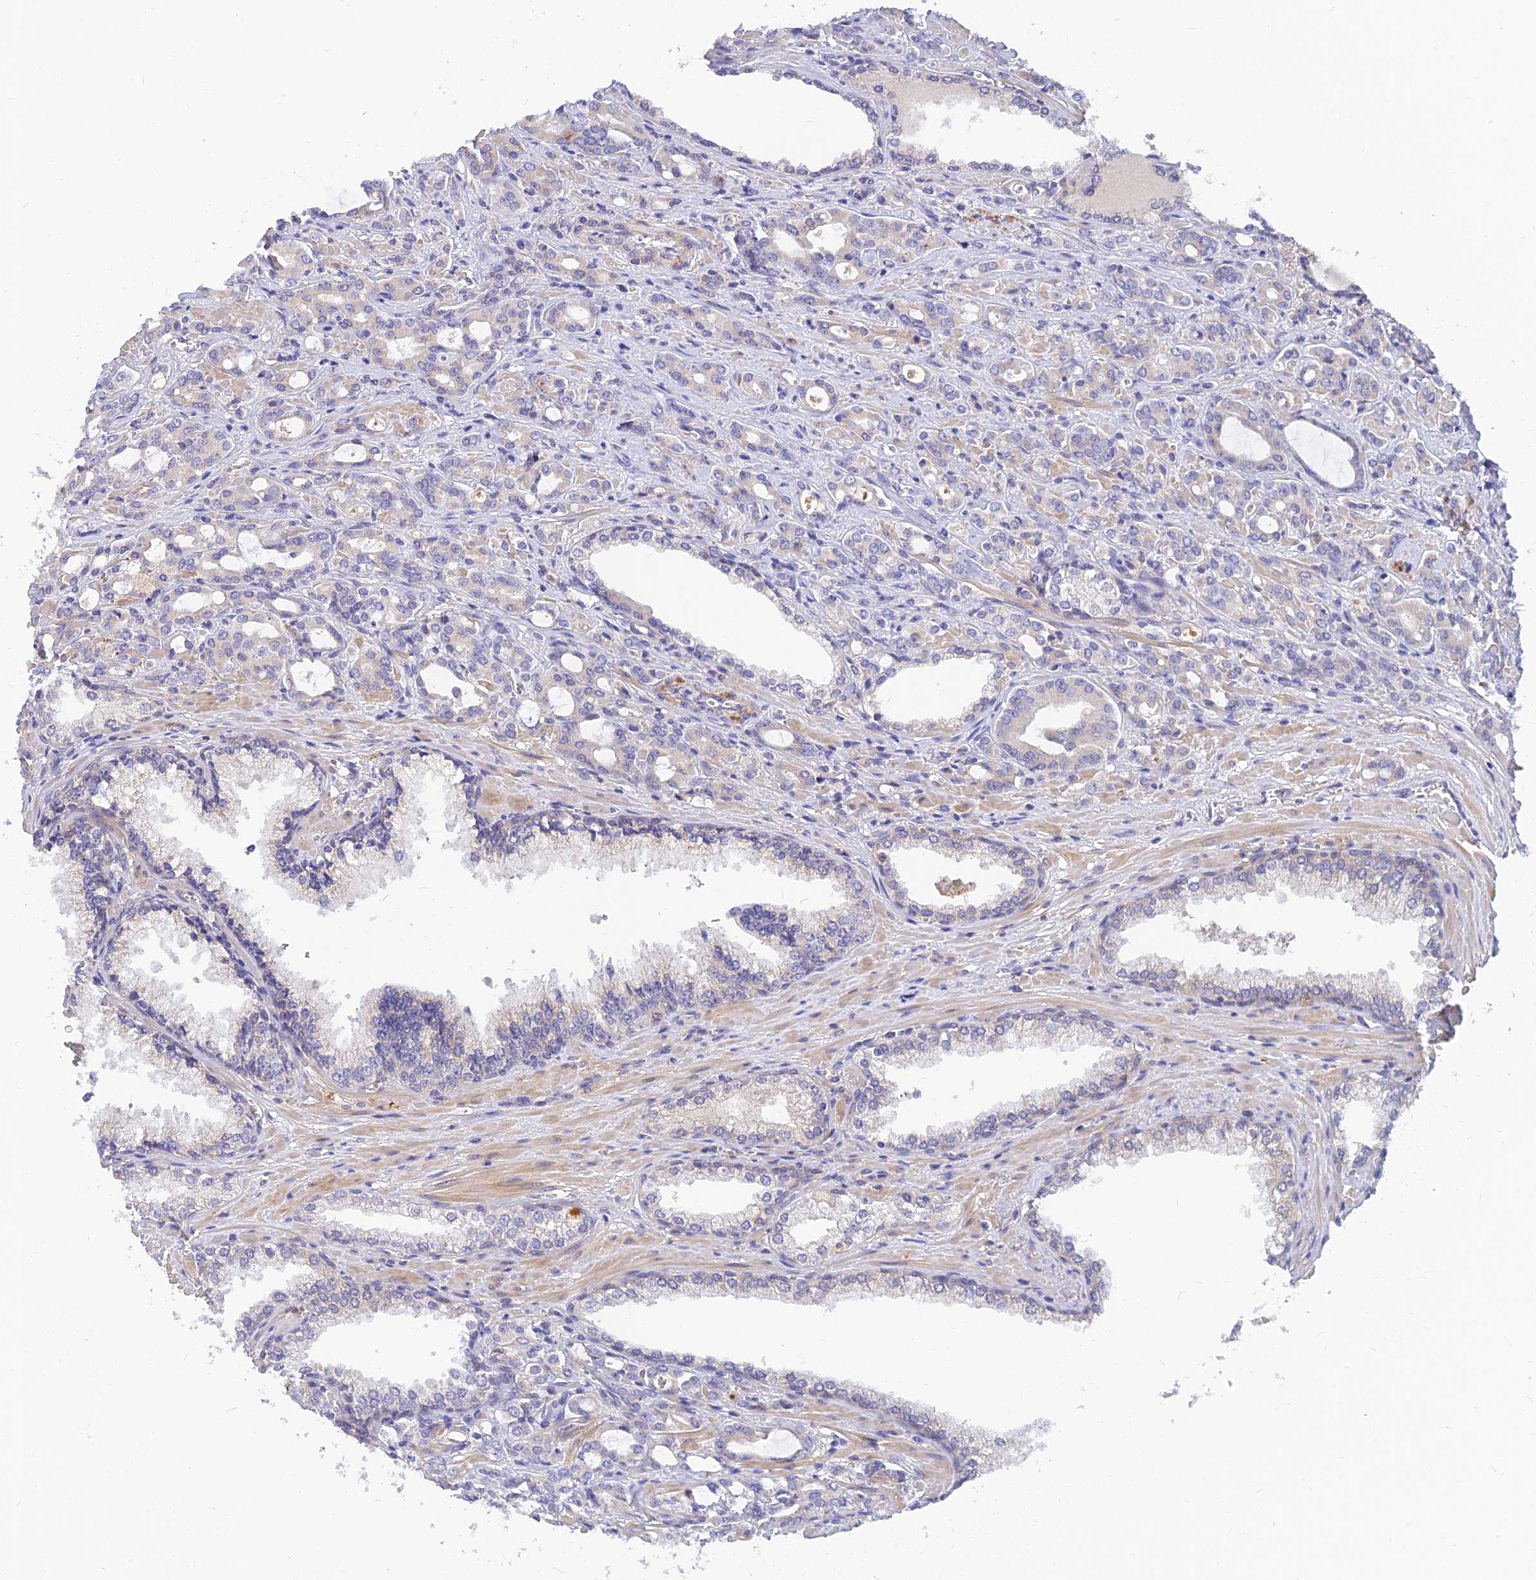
{"staining": {"intensity": "negative", "quantity": "none", "location": "none"}, "tissue": "prostate cancer", "cell_type": "Tumor cells", "image_type": "cancer", "snomed": [{"axis": "morphology", "description": "Adenocarcinoma, High grade"}, {"axis": "topography", "description": "Prostate"}], "caption": "IHC of prostate adenocarcinoma (high-grade) reveals no expression in tumor cells.", "gene": "ANKS4B", "patient": {"sex": "male", "age": 72}}